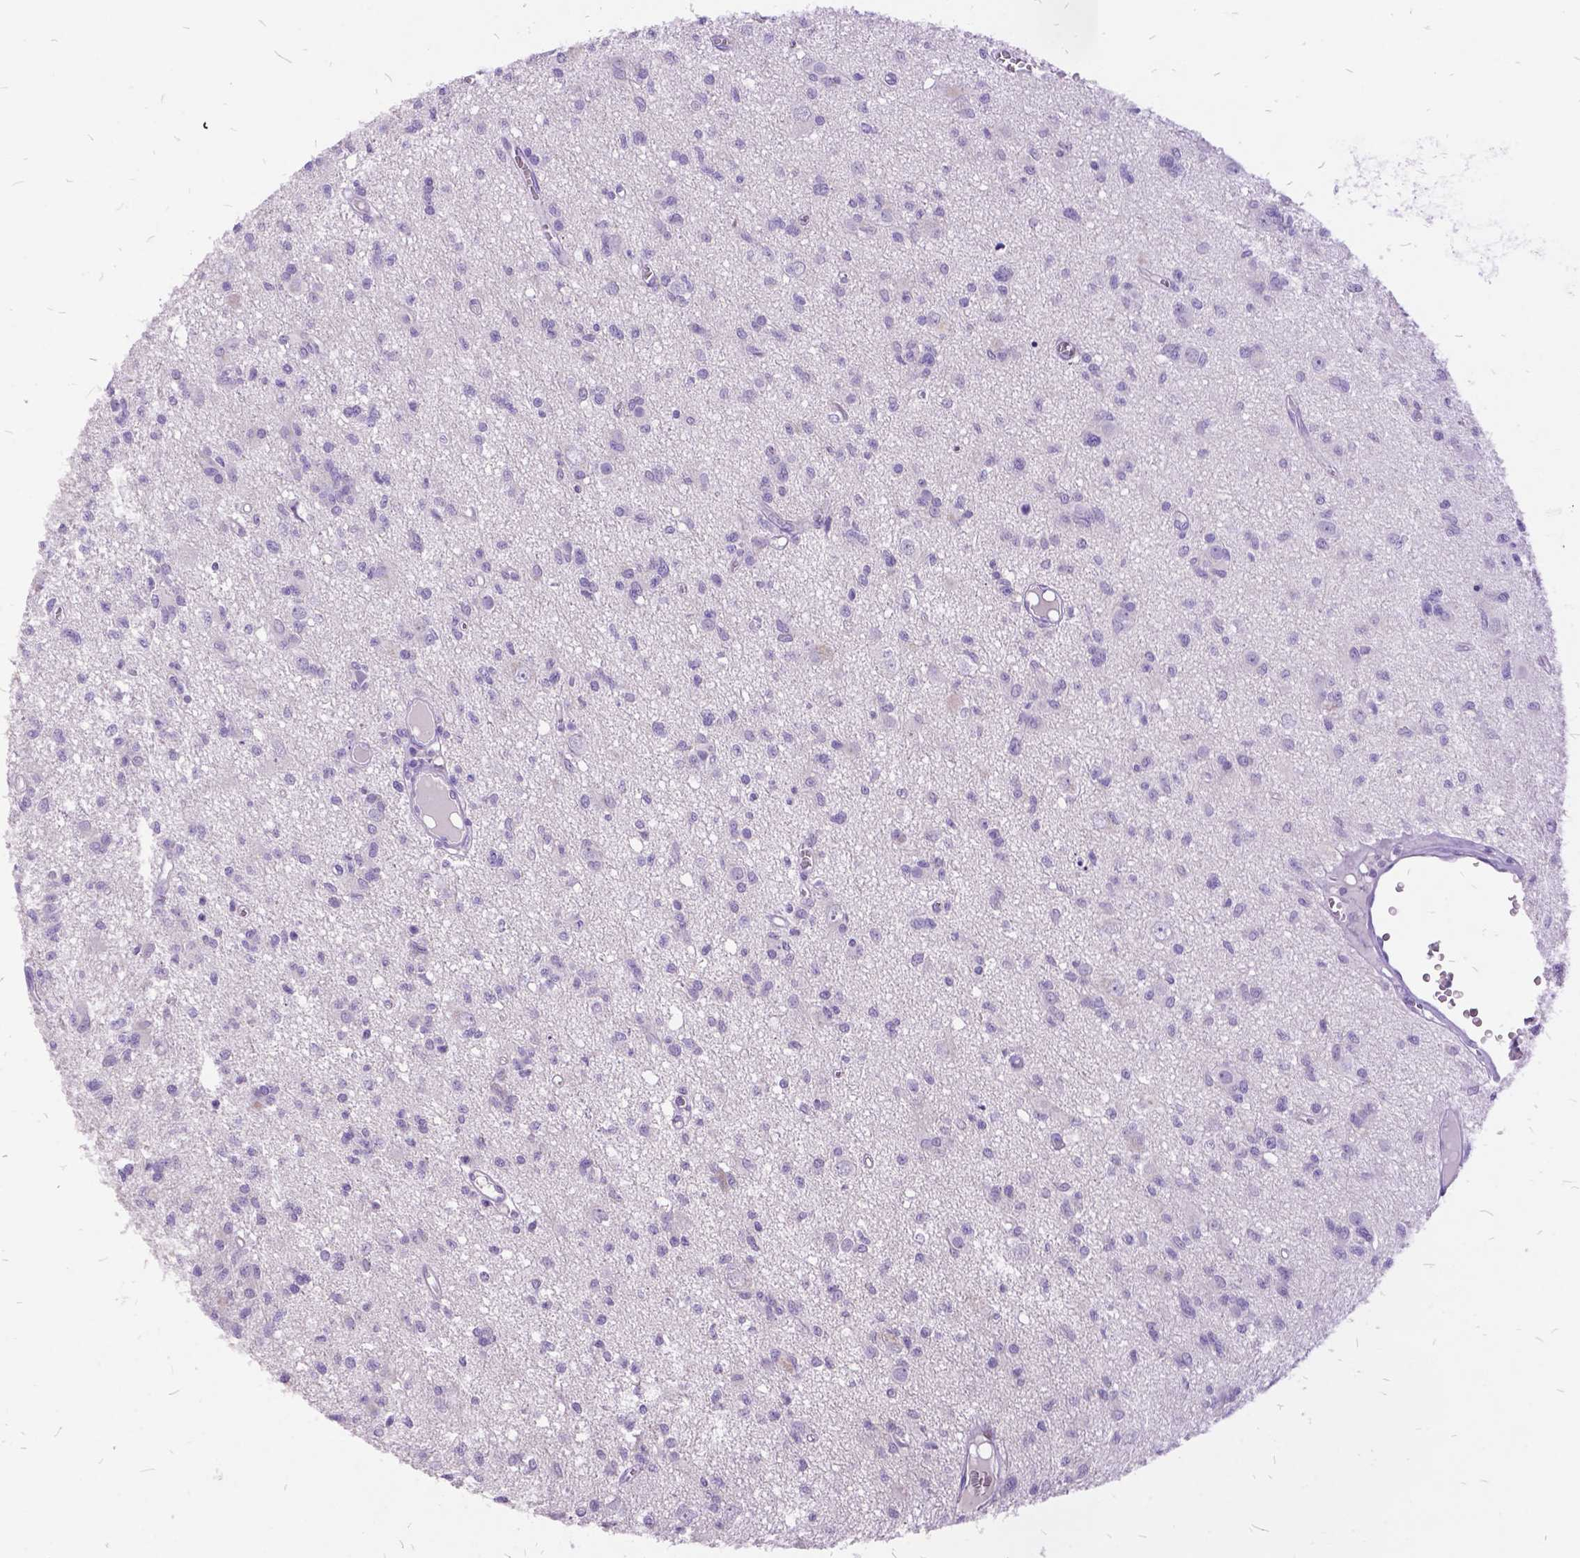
{"staining": {"intensity": "negative", "quantity": "none", "location": "none"}, "tissue": "glioma", "cell_type": "Tumor cells", "image_type": "cancer", "snomed": [{"axis": "morphology", "description": "Glioma, malignant, Low grade"}, {"axis": "topography", "description": "Brain"}], "caption": "This is an immunohistochemistry image of glioma. There is no expression in tumor cells.", "gene": "ITGB6", "patient": {"sex": "male", "age": 64}}